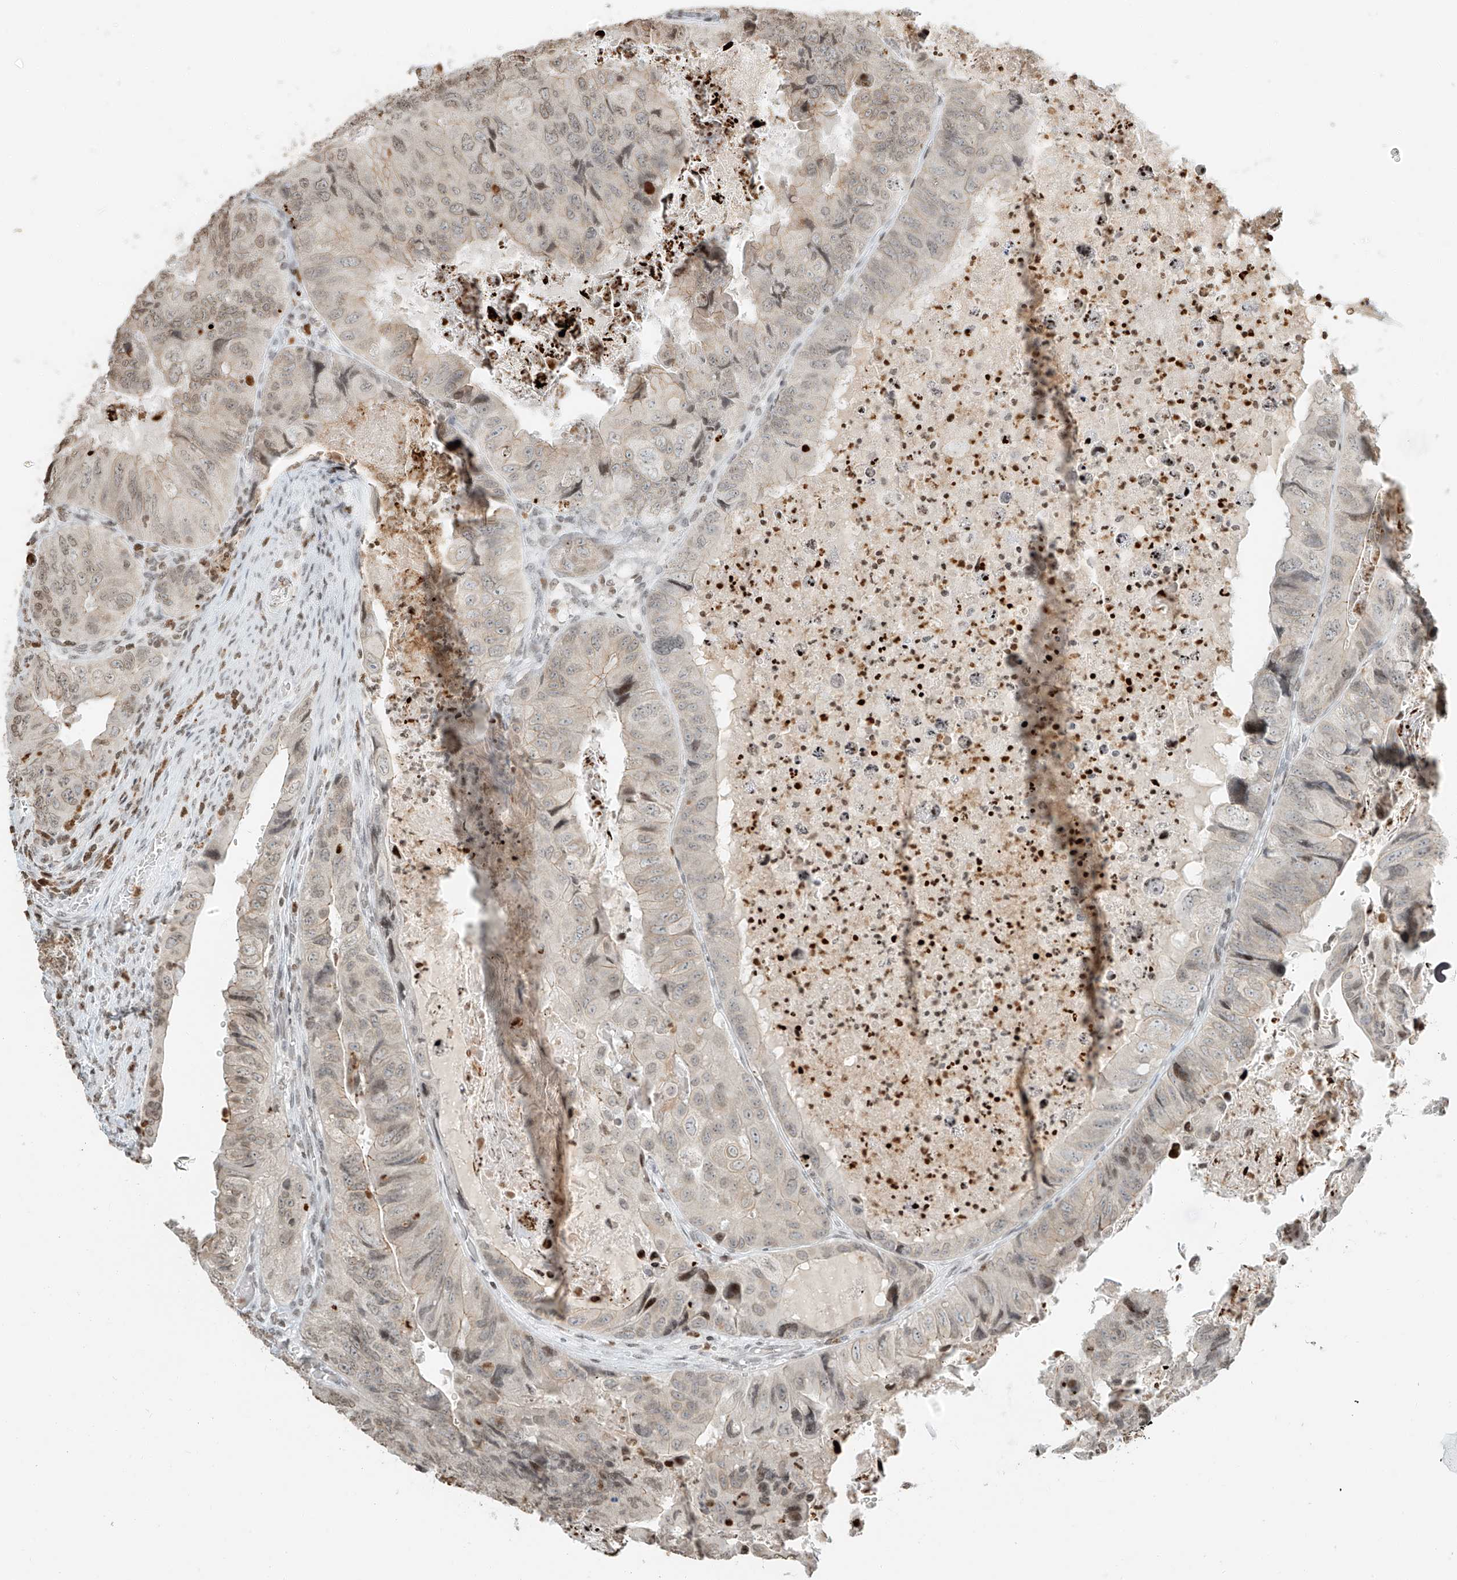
{"staining": {"intensity": "weak", "quantity": "25%-75%", "location": "nuclear"}, "tissue": "colorectal cancer", "cell_type": "Tumor cells", "image_type": "cancer", "snomed": [{"axis": "morphology", "description": "Adenocarcinoma, NOS"}, {"axis": "topography", "description": "Rectum"}], "caption": "Tumor cells demonstrate weak nuclear expression in approximately 25%-75% of cells in colorectal cancer (adenocarcinoma).", "gene": "C17orf58", "patient": {"sex": "male", "age": 63}}